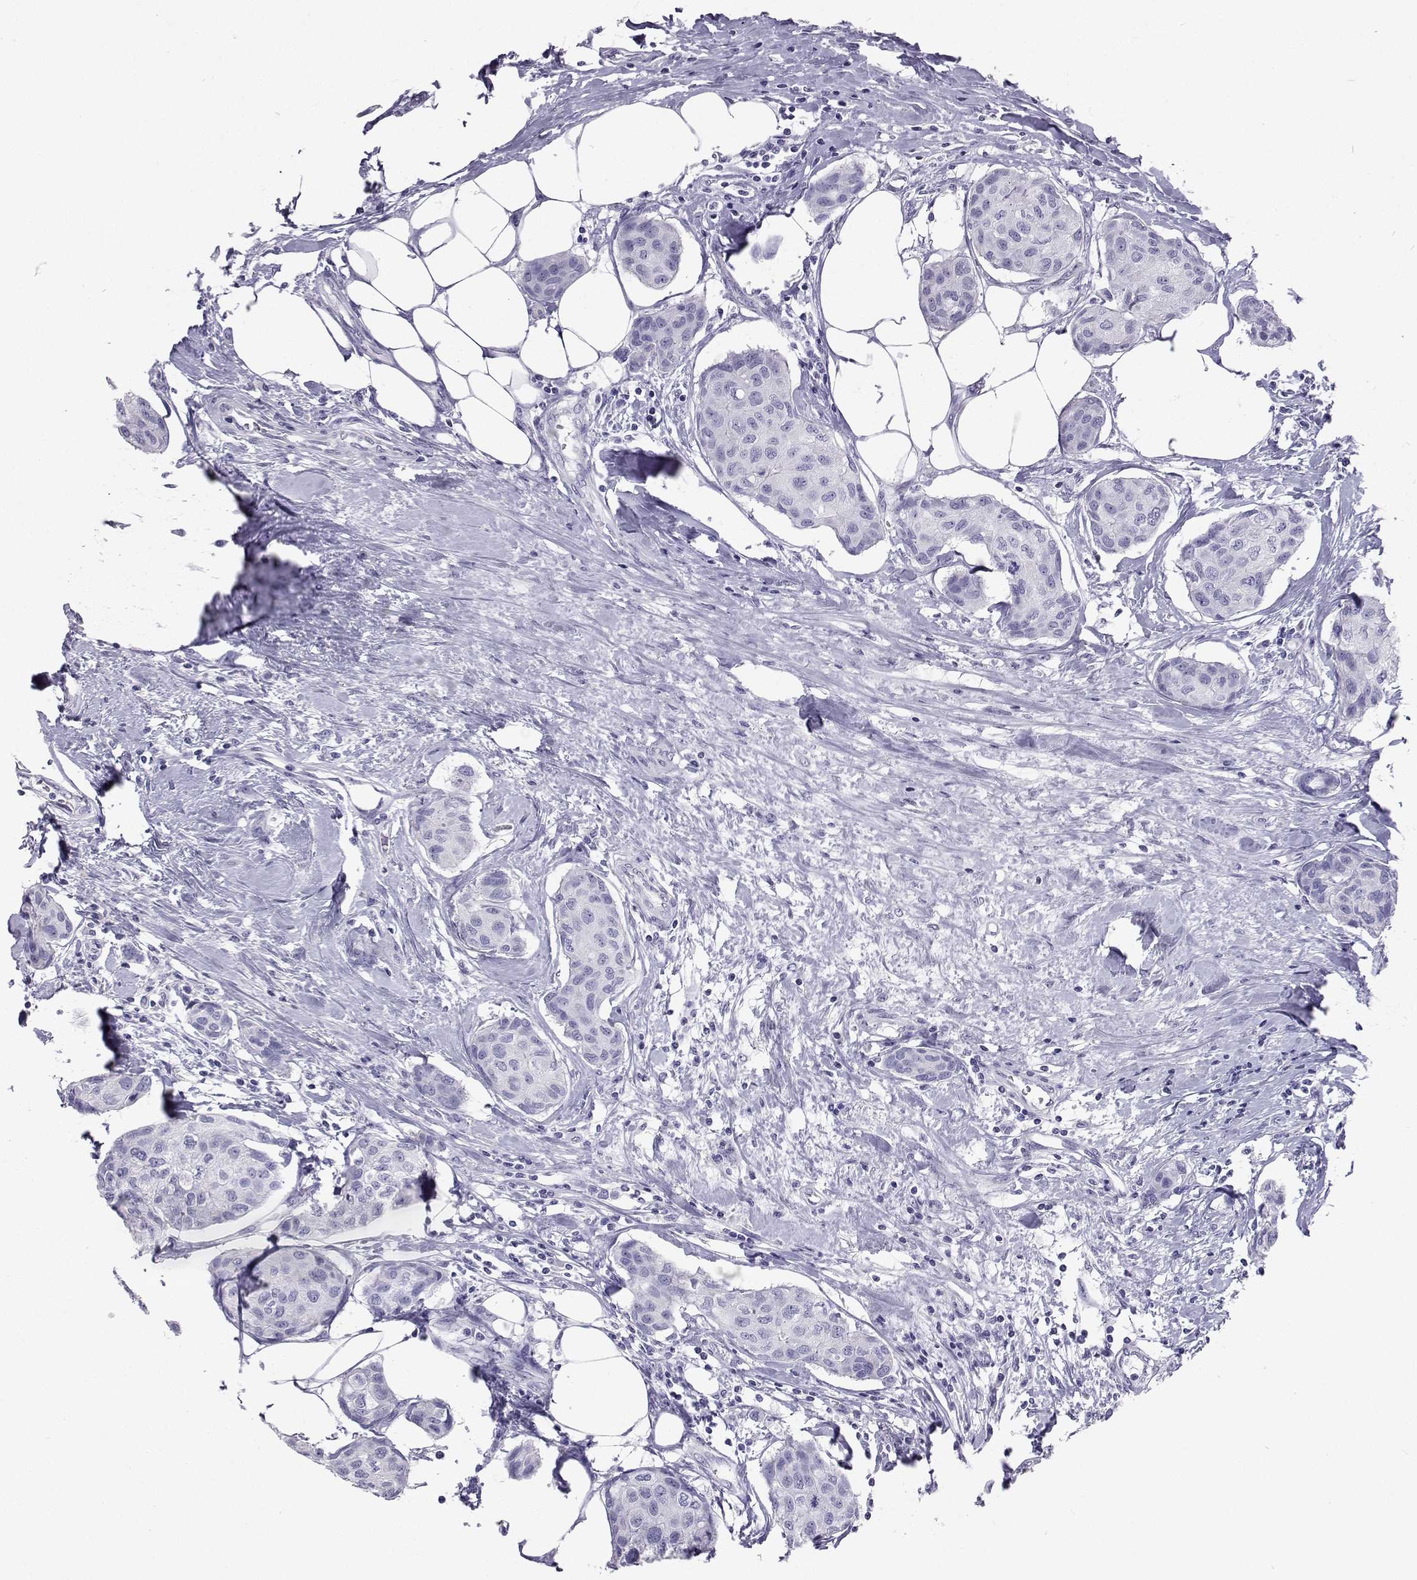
{"staining": {"intensity": "negative", "quantity": "none", "location": "none"}, "tissue": "breast cancer", "cell_type": "Tumor cells", "image_type": "cancer", "snomed": [{"axis": "morphology", "description": "Duct carcinoma"}, {"axis": "topography", "description": "Breast"}], "caption": "There is no significant positivity in tumor cells of breast cancer (invasive ductal carcinoma).", "gene": "GALM", "patient": {"sex": "female", "age": 80}}